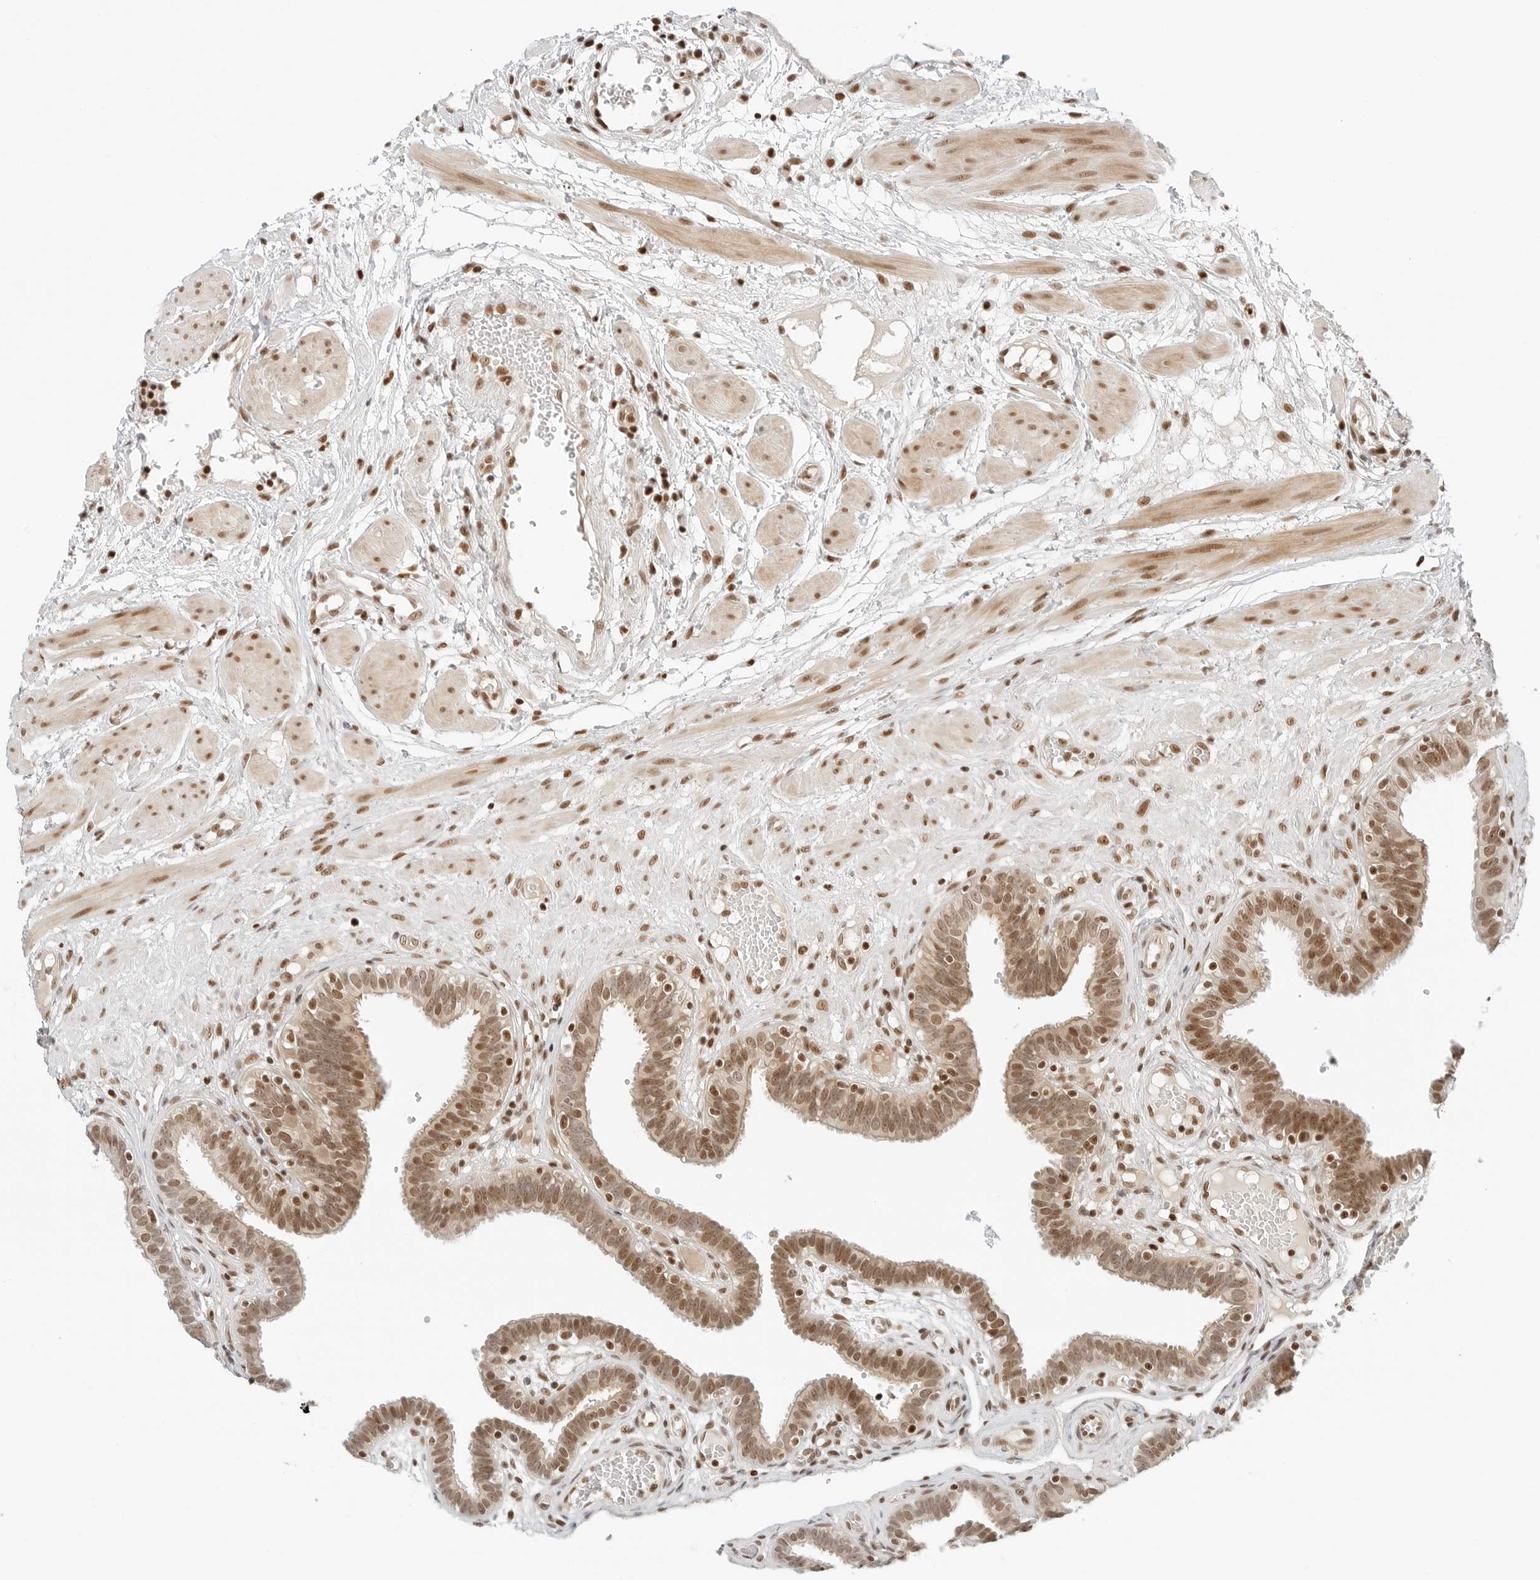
{"staining": {"intensity": "moderate", "quantity": ">75%", "location": "cytoplasmic/membranous,nuclear"}, "tissue": "fallopian tube", "cell_type": "Glandular cells", "image_type": "normal", "snomed": [{"axis": "morphology", "description": "Normal tissue, NOS"}, {"axis": "topography", "description": "Fallopian tube"}, {"axis": "topography", "description": "Placenta"}], "caption": "An image of human fallopian tube stained for a protein reveals moderate cytoplasmic/membranous,nuclear brown staining in glandular cells.", "gene": "CRTC2", "patient": {"sex": "female", "age": 32}}